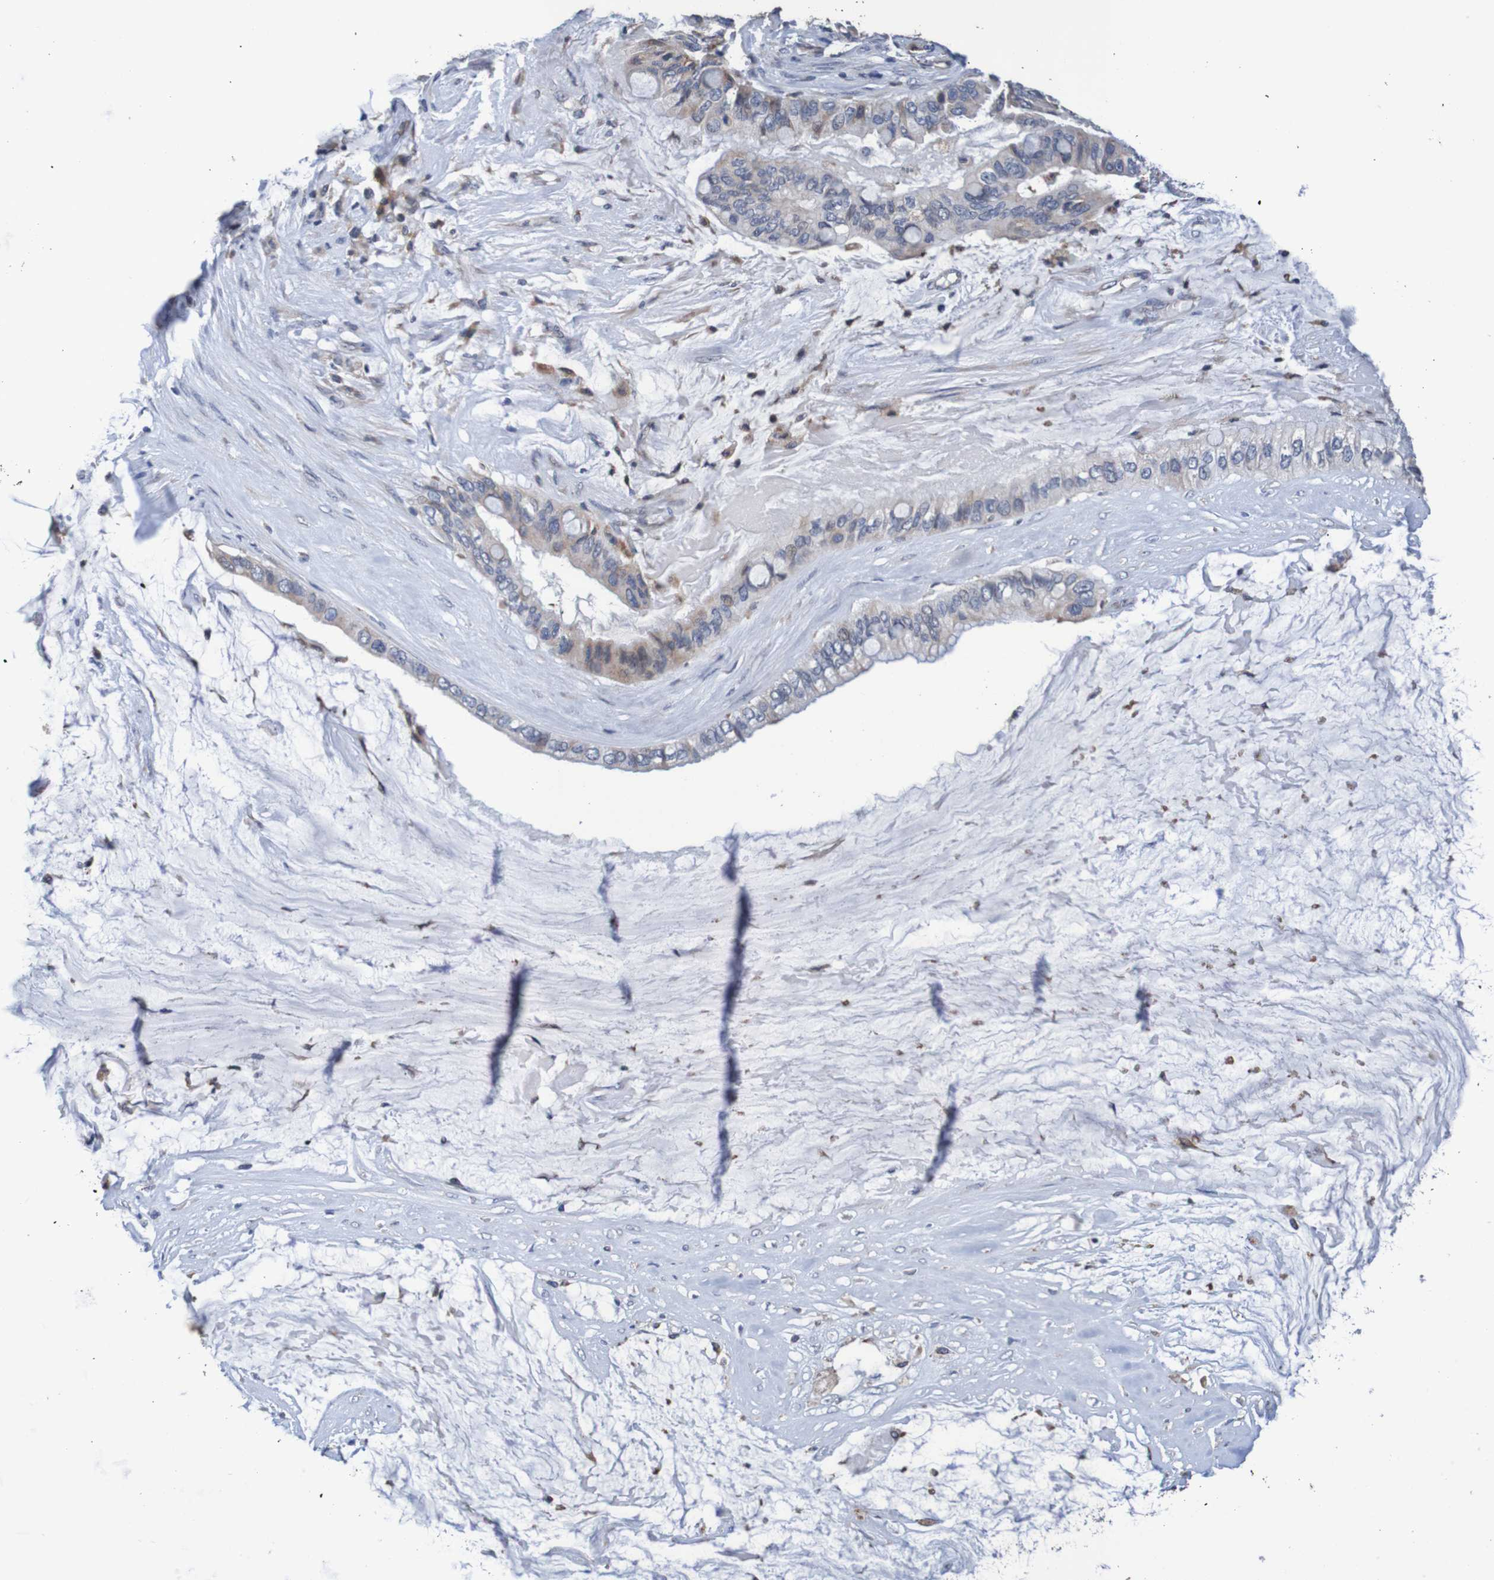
{"staining": {"intensity": "weak", "quantity": "25%-75%", "location": "cytoplasmic/membranous"}, "tissue": "ovarian cancer", "cell_type": "Tumor cells", "image_type": "cancer", "snomed": [{"axis": "morphology", "description": "Cystadenocarcinoma, mucinous, NOS"}, {"axis": "topography", "description": "Ovary"}], "caption": "An IHC photomicrograph of tumor tissue is shown. Protein staining in brown shows weak cytoplasmic/membranous positivity in ovarian mucinous cystadenocarcinoma within tumor cells. (IHC, brightfield microscopy, high magnification).", "gene": "FIBP", "patient": {"sex": "female", "age": 80}}